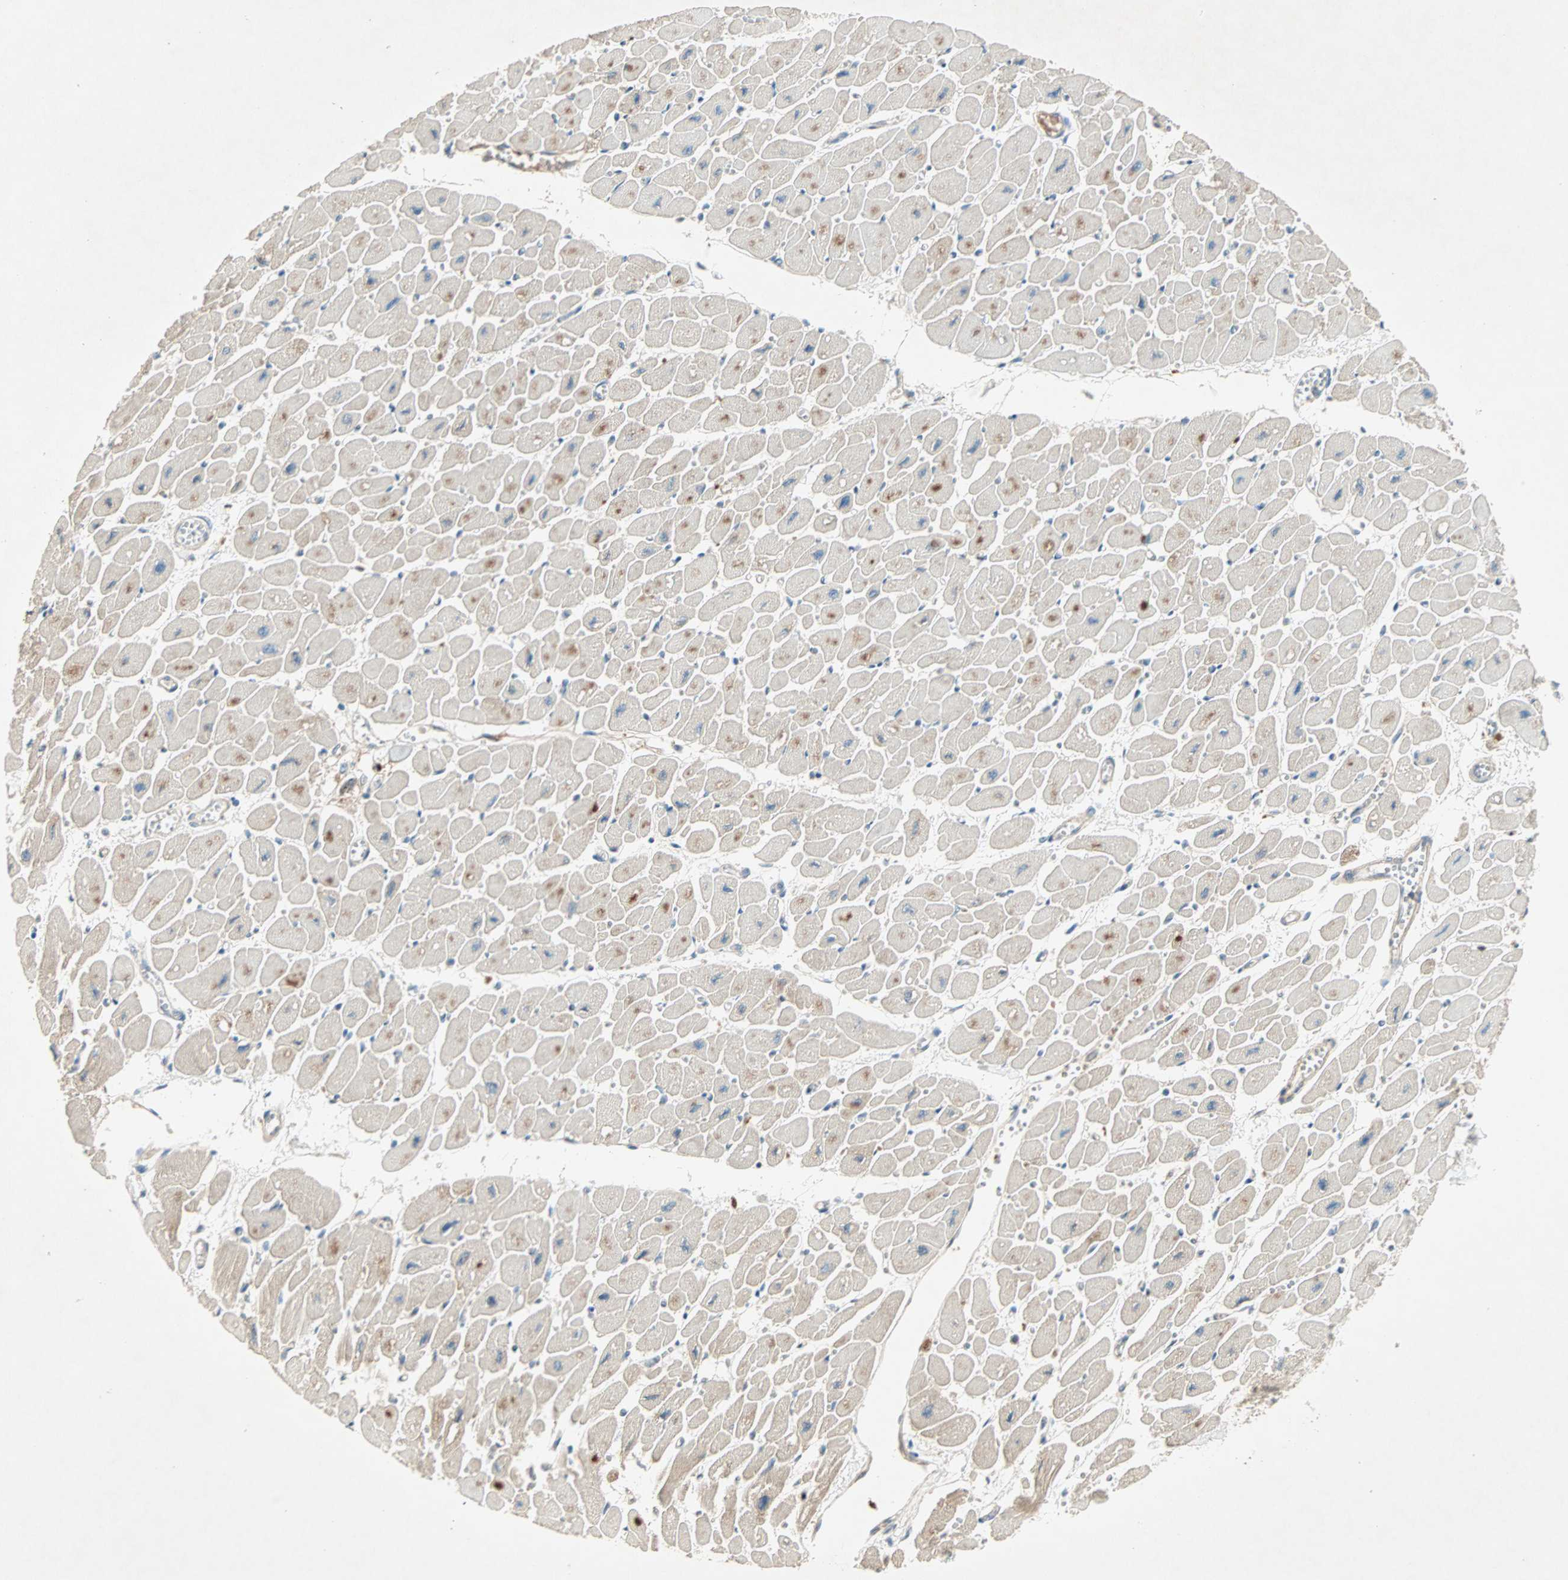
{"staining": {"intensity": "moderate", "quantity": "25%-75%", "location": "cytoplasmic/membranous"}, "tissue": "heart muscle", "cell_type": "Cardiomyocytes", "image_type": "normal", "snomed": [{"axis": "morphology", "description": "Normal tissue, NOS"}, {"axis": "topography", "description": "Heart"}], "caption": "The histopathology image reveals staining of benign heart muscle, revealing moderate cytoplasmic/membranous protein positivity (brown color) within cardiomyocytes.", "gene": "TEC", "patient": {"sex": "female", "age": 54}}